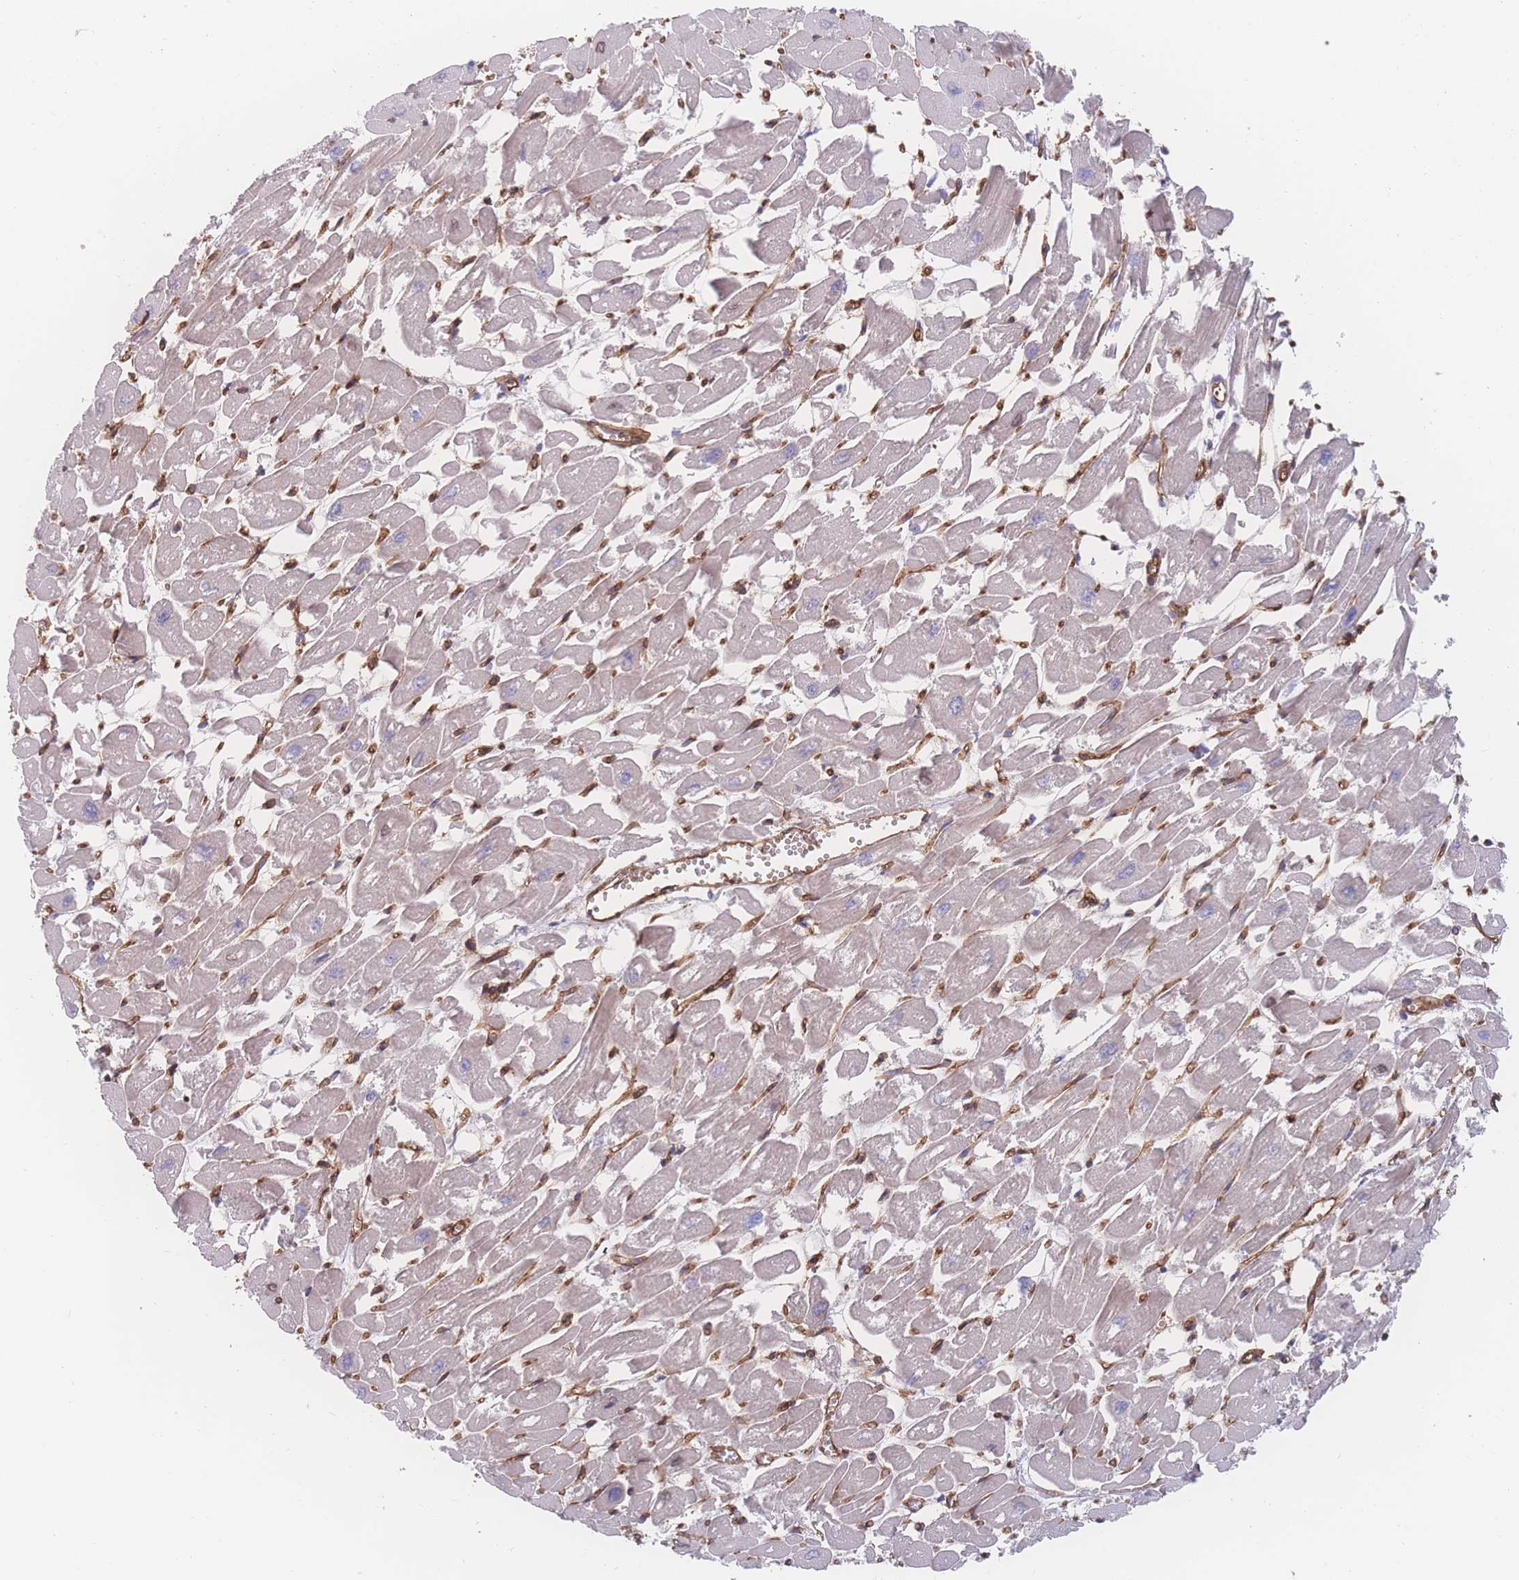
{"staining": {"intensity": "weak", "quantity": "25%-75%", "location": "cytoplasmic/membranous"}, "tissue": "heart muscle", "cell_type": "Cardiomyocytes", "image_type": "normal", "snomed": [{"axis": "morphology", "description": "Normal tissue, NOS"}, {"axis": "topography", "description": "Heart"}], "caption": "Protein analysis of benign heart muscle shows weak cytoplasmic/membranous expression in about 25%-75% of cardiomyocytes. Using DAB (brown) and hematoxylin (blue) stains, captured at high magnification using brightfield microscopy.", "gene": "CFAP97", "patient": {"sex": "male", "age": 54}}